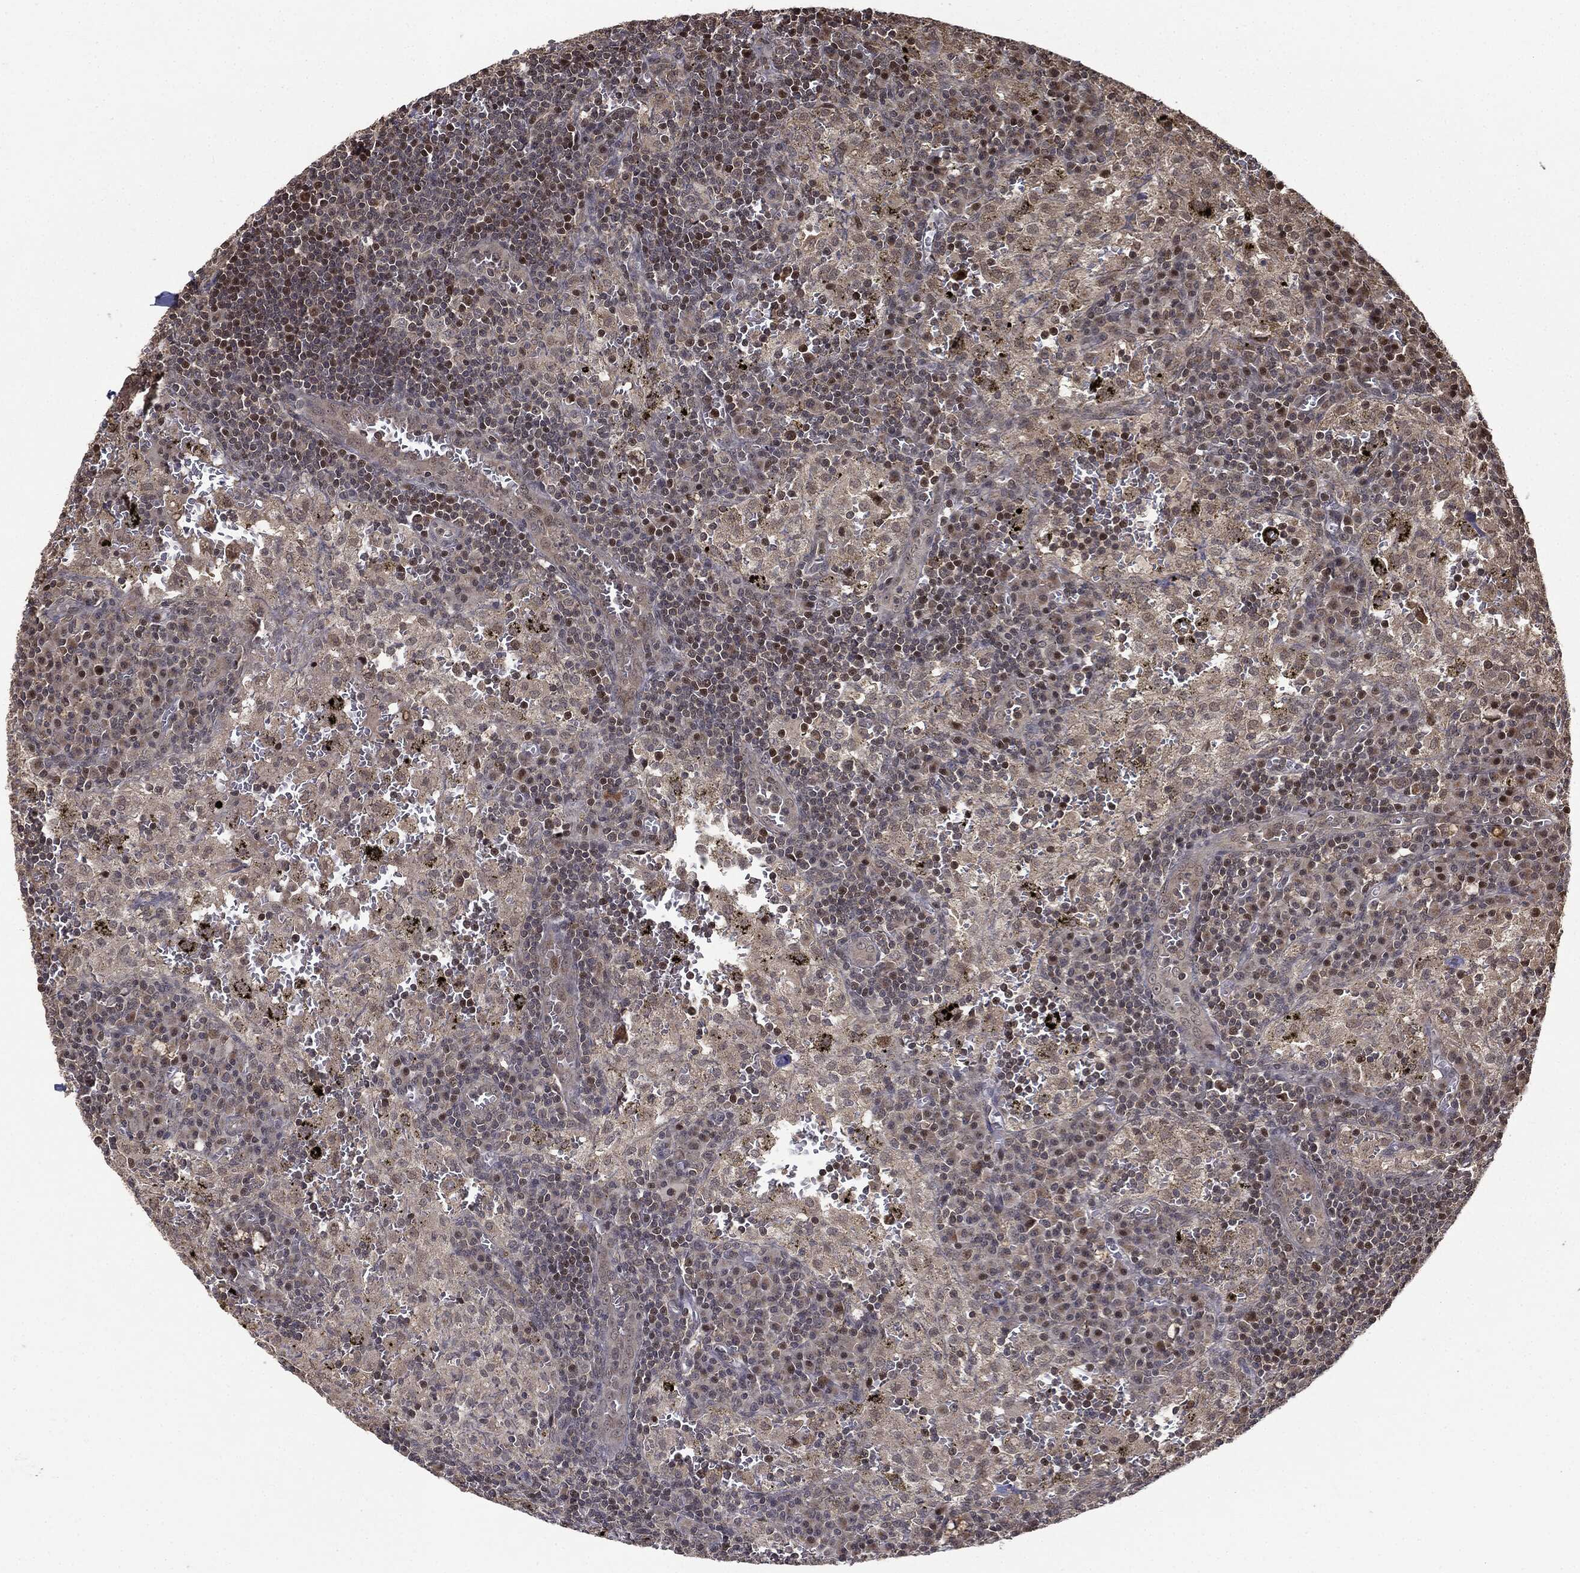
{"staining": {"intensity": "moderate", "quantity": "<25%", "location": "nuclear"}, "tissue": "lymph node", "cell_type": "Germinal center cells", "image_type": "normal", "snomed": [{"axis": "morphology", "description": "Normal tissue, NOS"}, {"axis": "topography", "description": "Lymph node"}], "caption": "Immunohistochemistry image of unremarkable lymph node: lymph node stained using immunohistochemistry (IHC) shows low levels of moderate protein expression localized specifically in the nuclear of germinal center cells, appearing as a nuclear brown color.", "gene": "ZNHIT6", "patient": {"sex": "male", "age": 62}}